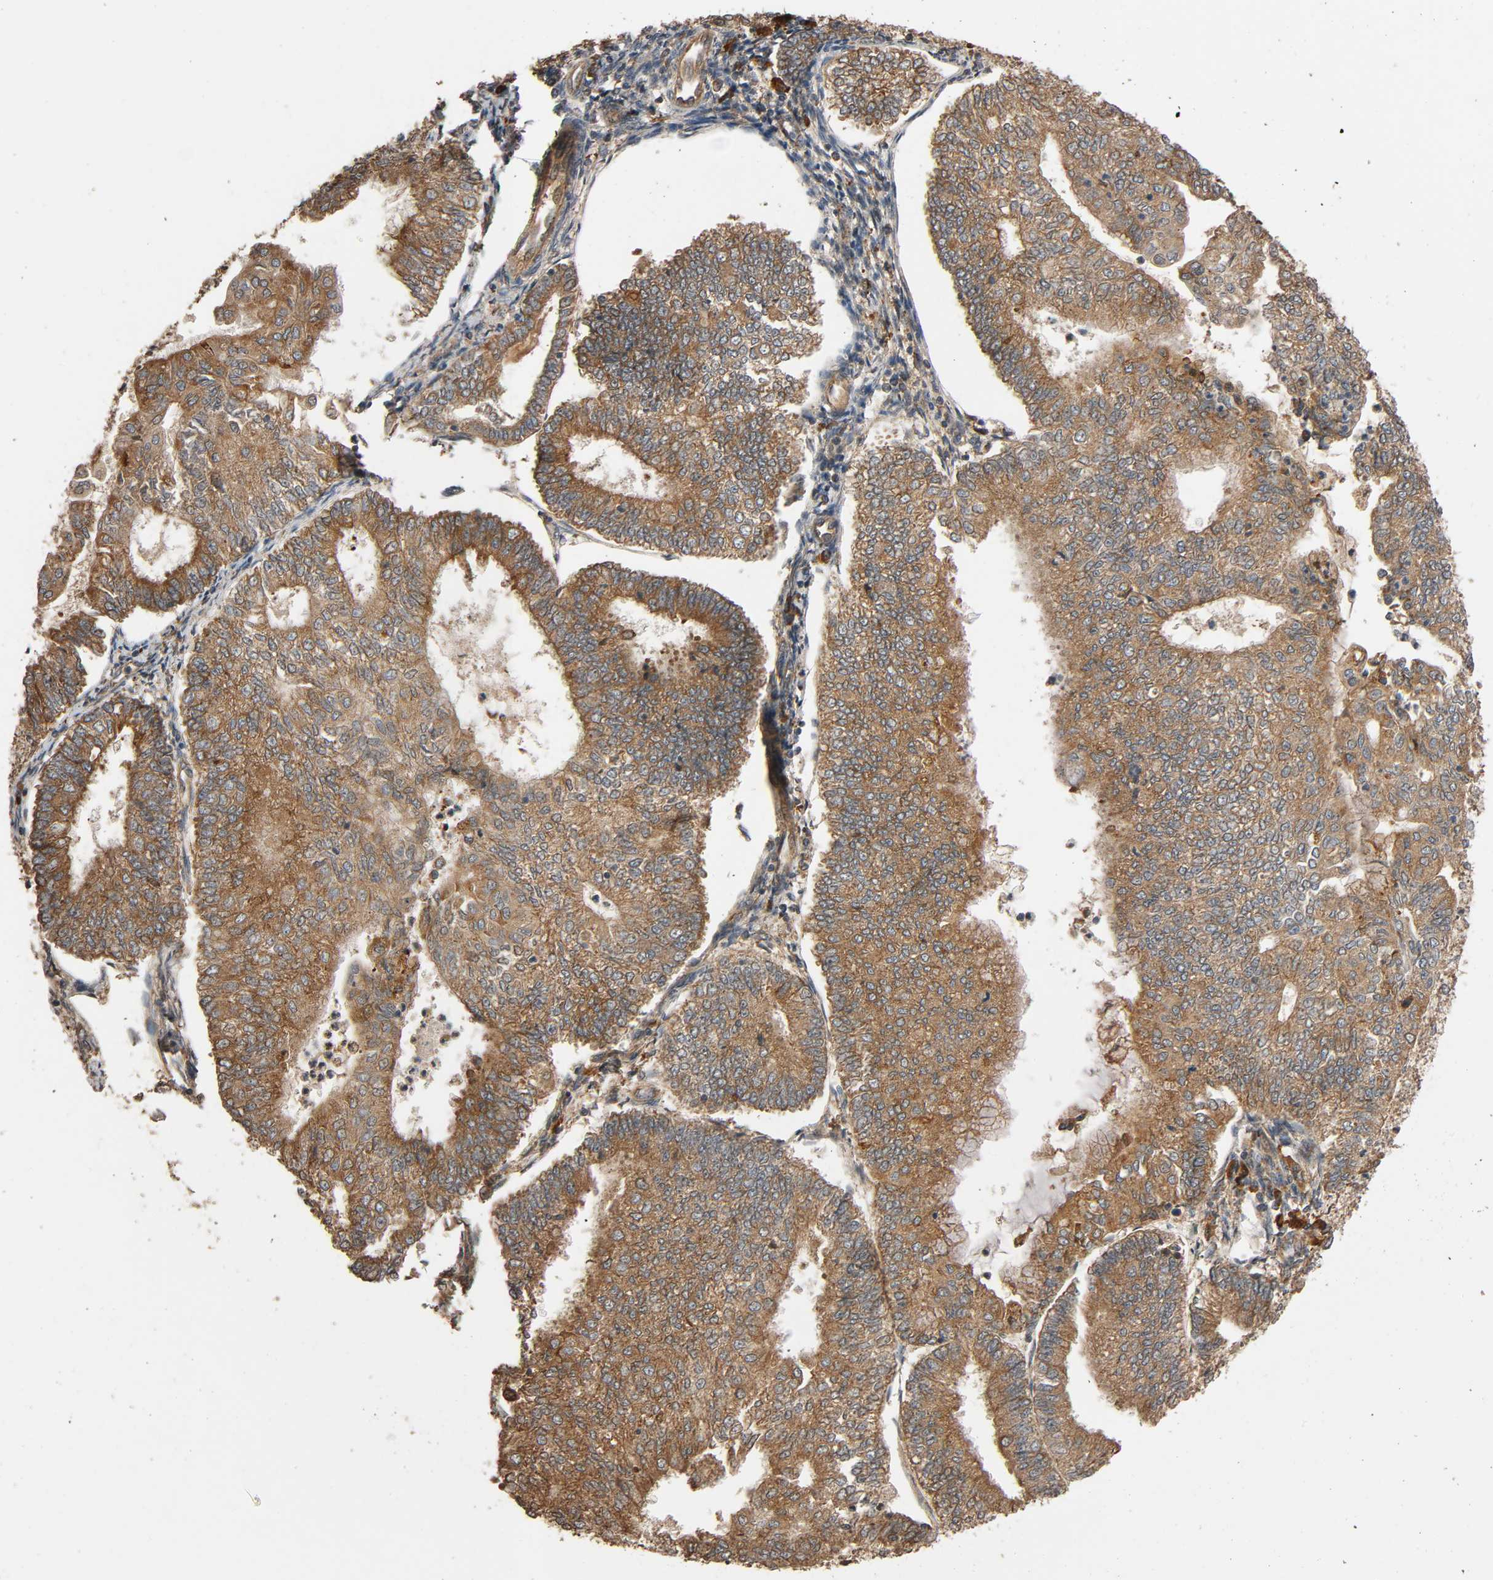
{"staining": {"intensity": "strong", "quantity": ">75%", "location": "cytoplasmic/membranous"}, "tissue": "endometrial cancer", "cell_type": "Tumor cells", "image_type": "cancer", "snomed": [{"axis": "morphology", "description": "Adenocarcinoma, NOS"}, {"axis": "topography", "description": "Endometrium"}], "caption": "DAB immunohistochemical staining of human adenocarcinoma (endometrial) displays strong cytoplasmic/membranous protein expression in about >75% of tumor cells.", "gene": "MAP3K8", "patient": {"sex": "female", "age": 59}}